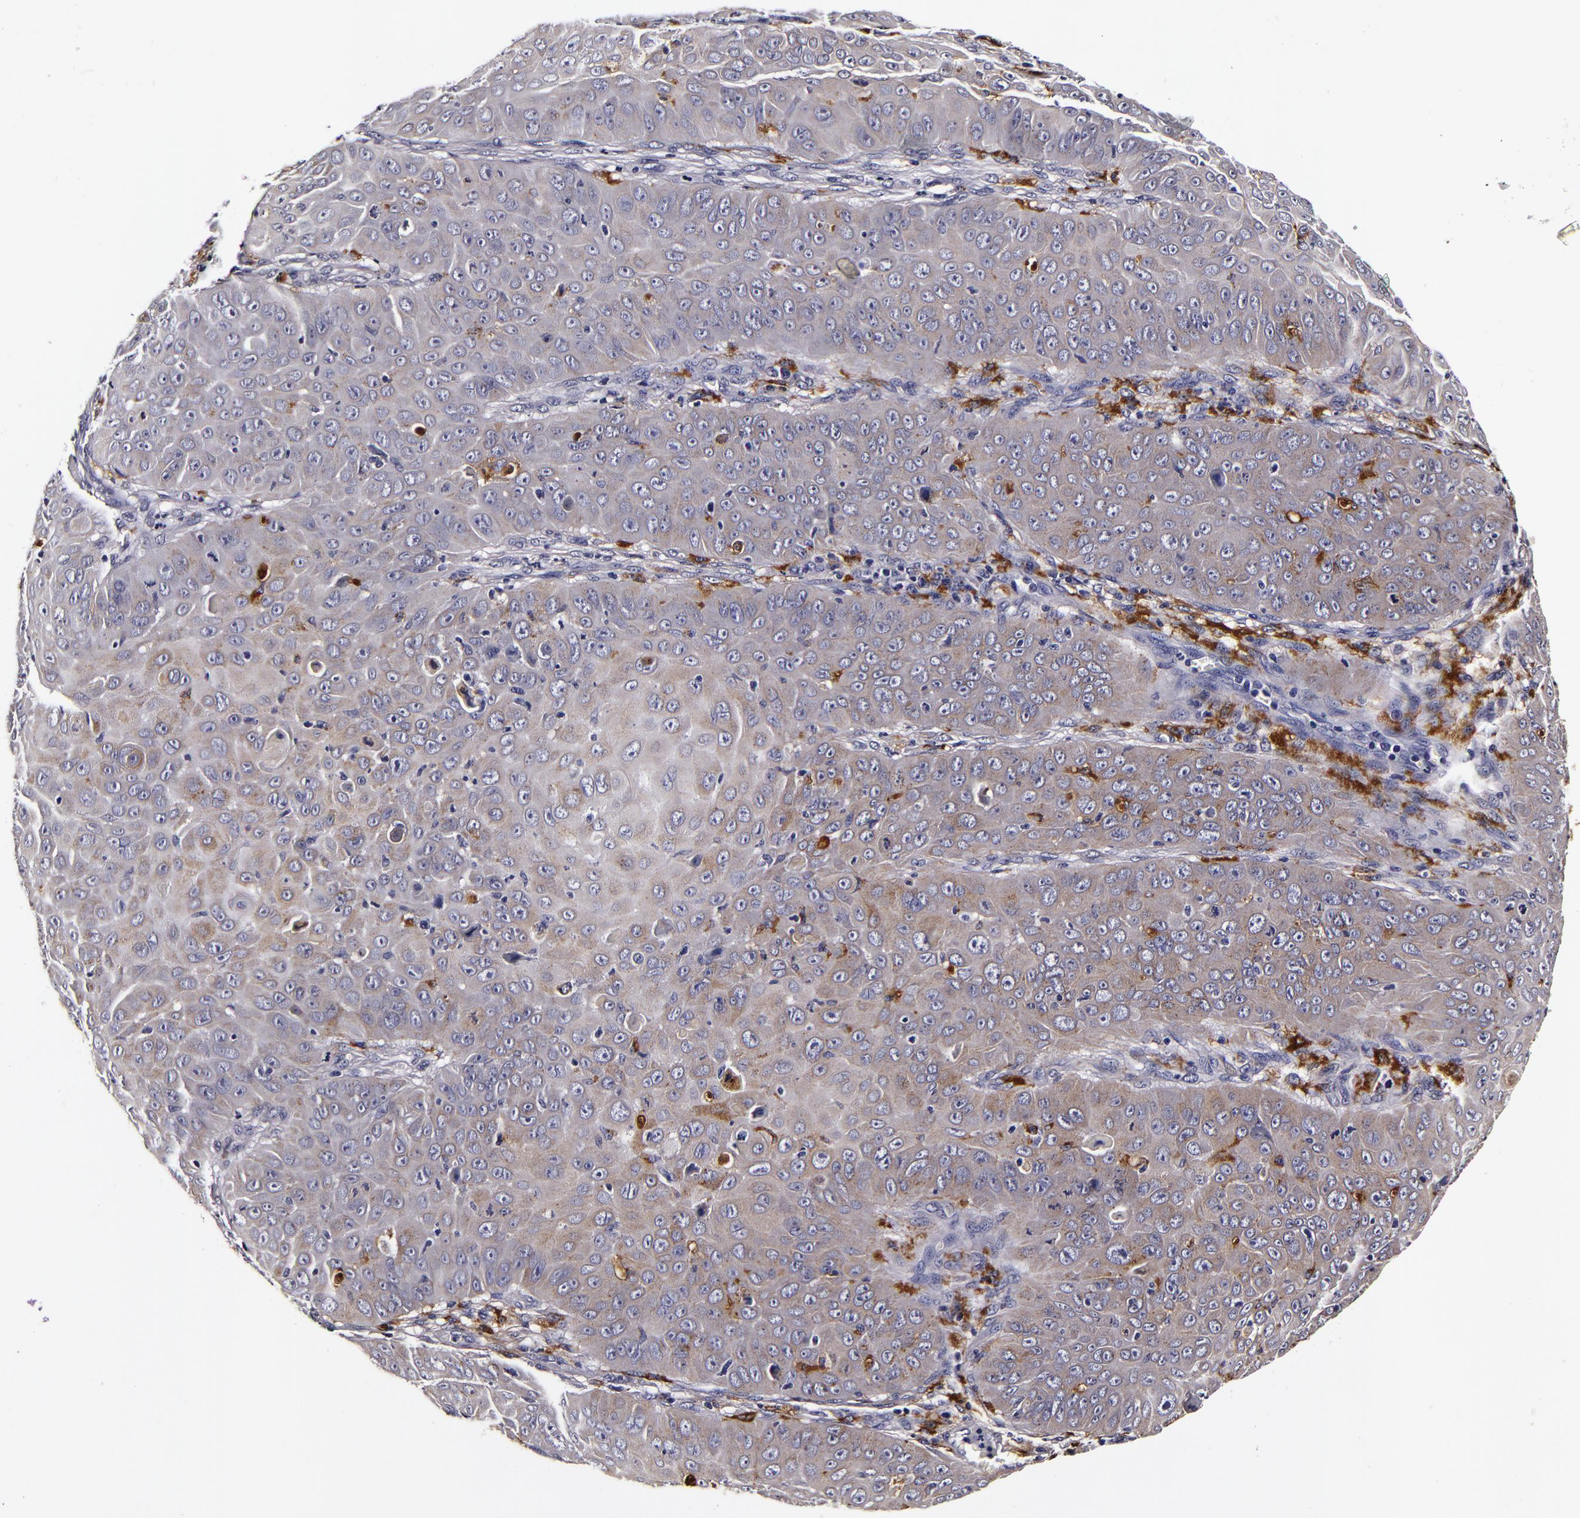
{"staining": {"intensity": "negative", "quantity": "none", "location": "none"}, "tissue": "skin cancer", "cell_type": "Tumor cells", "image_type": "cancer", "snomed": [{"axis": "morphology", "description": "Squamous cell carcinoma, NOS"}, {"axis": "topography", "description": "Skin"}], "caption": "Photomicrograph shows no significant protein expression in tumor cells of skin cancer. The staining is performed using DAB (3,3'-diaminobenzidine) brown chromogen with nuclei counter-stained in using hematoxylin.", "gene": "LGALS3BP", "patient": {"sex": "male", "age": 82}}